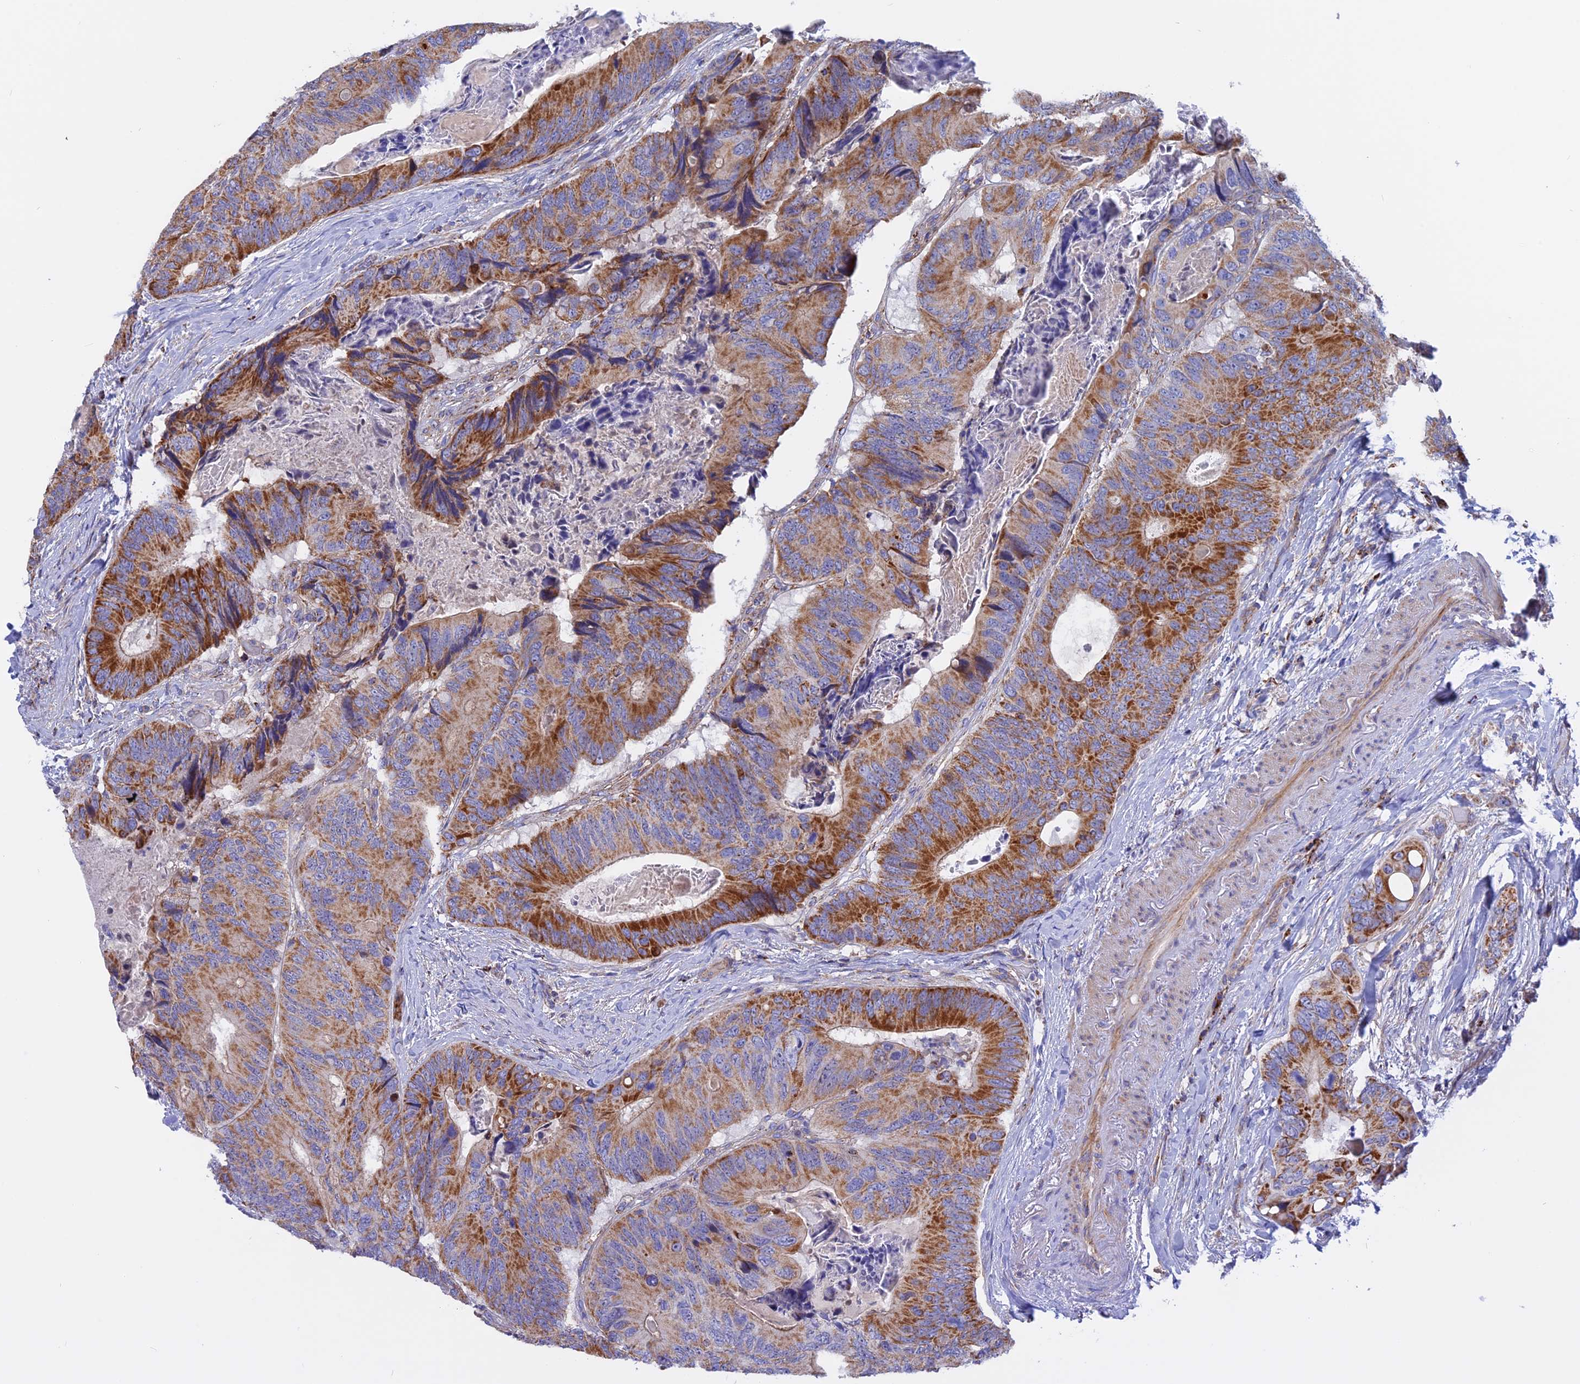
{"staining": {"intensity": "strong", "quantity": ">75%", "location": "cytoplasmic/membranous"}, "tissue": "colorectal cancer", "cell_type": "Tumor cells", "image_type": "cancer", "snomed": [{"axis": "morphology", "description": "Adenocarcinoma, NOS"}, {"axis": "topography", "description": "Colon"}], "caption": "The micrograph exhibits immunohistochemical staining of colorectal cancer. There is strong cytoplasmic/membranous staining is appreciated in approximately >75% of tumor cells. The protein of interest is shown in brown color, while the nuclei are stained blue.", "gene": "GCDH", "patient": {"sex": "male", "age": 84}}